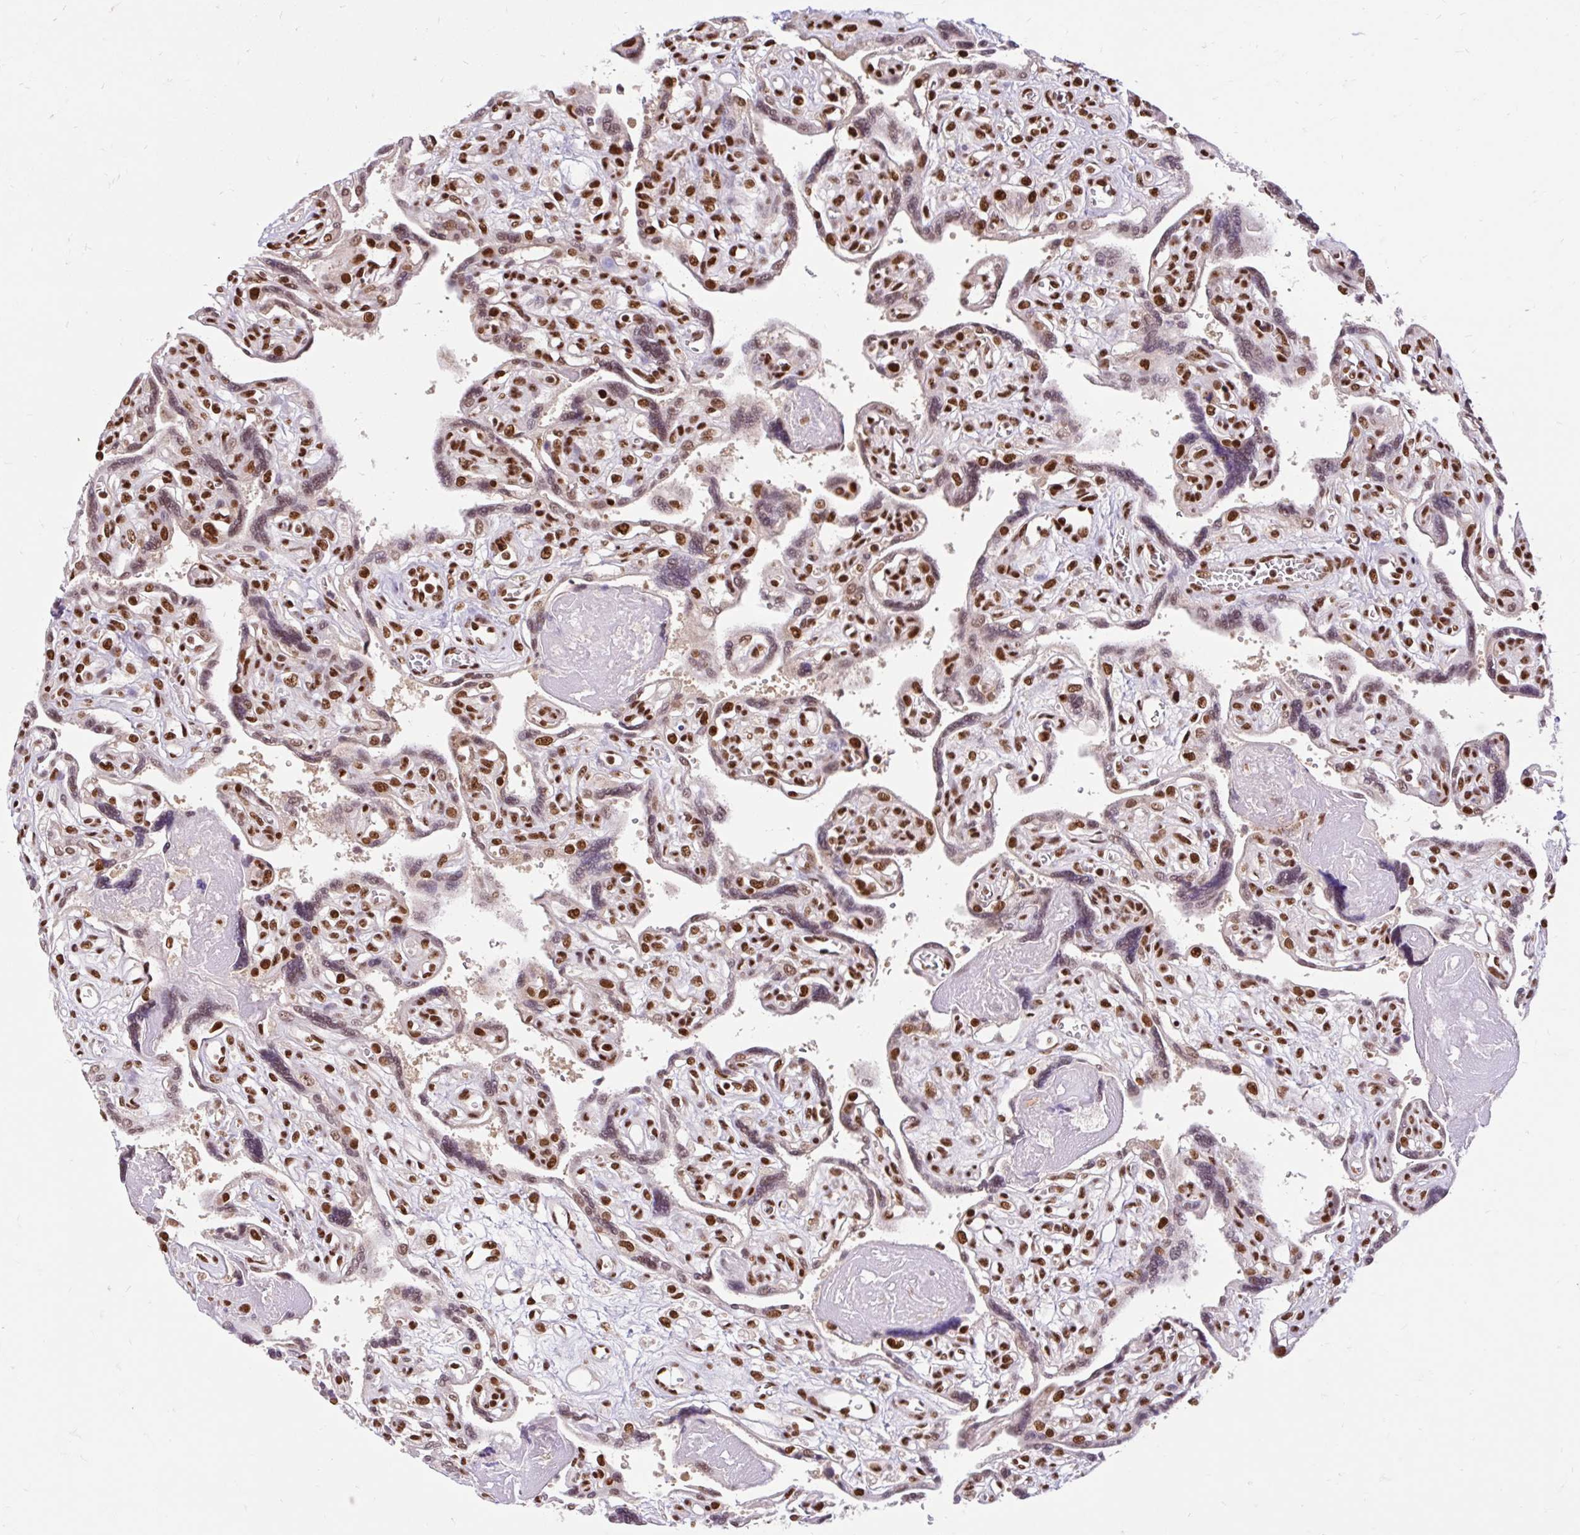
{"staining": {"intensity": "strong", "quantity": "25%-75%", "location": "nuclear"}, "tissue": "placenta", "cell_type": "Trophoblastic cells", "image_type": "normal", "snomed": [{"axis": "morphology", "description": "Normal tissue, NOS"}, {"axis": "topography", "description": "Placenta"}], "caption": "Protein expression analysis of unremarkable placenta shows strong nuclear expression in approximately 25%-75% of trophoblastic cells. (Brightfield microscopy of DAB IHC at high magnification).", "gene": "ABCA9", "patient": {"sex": "female", "age": 39}}